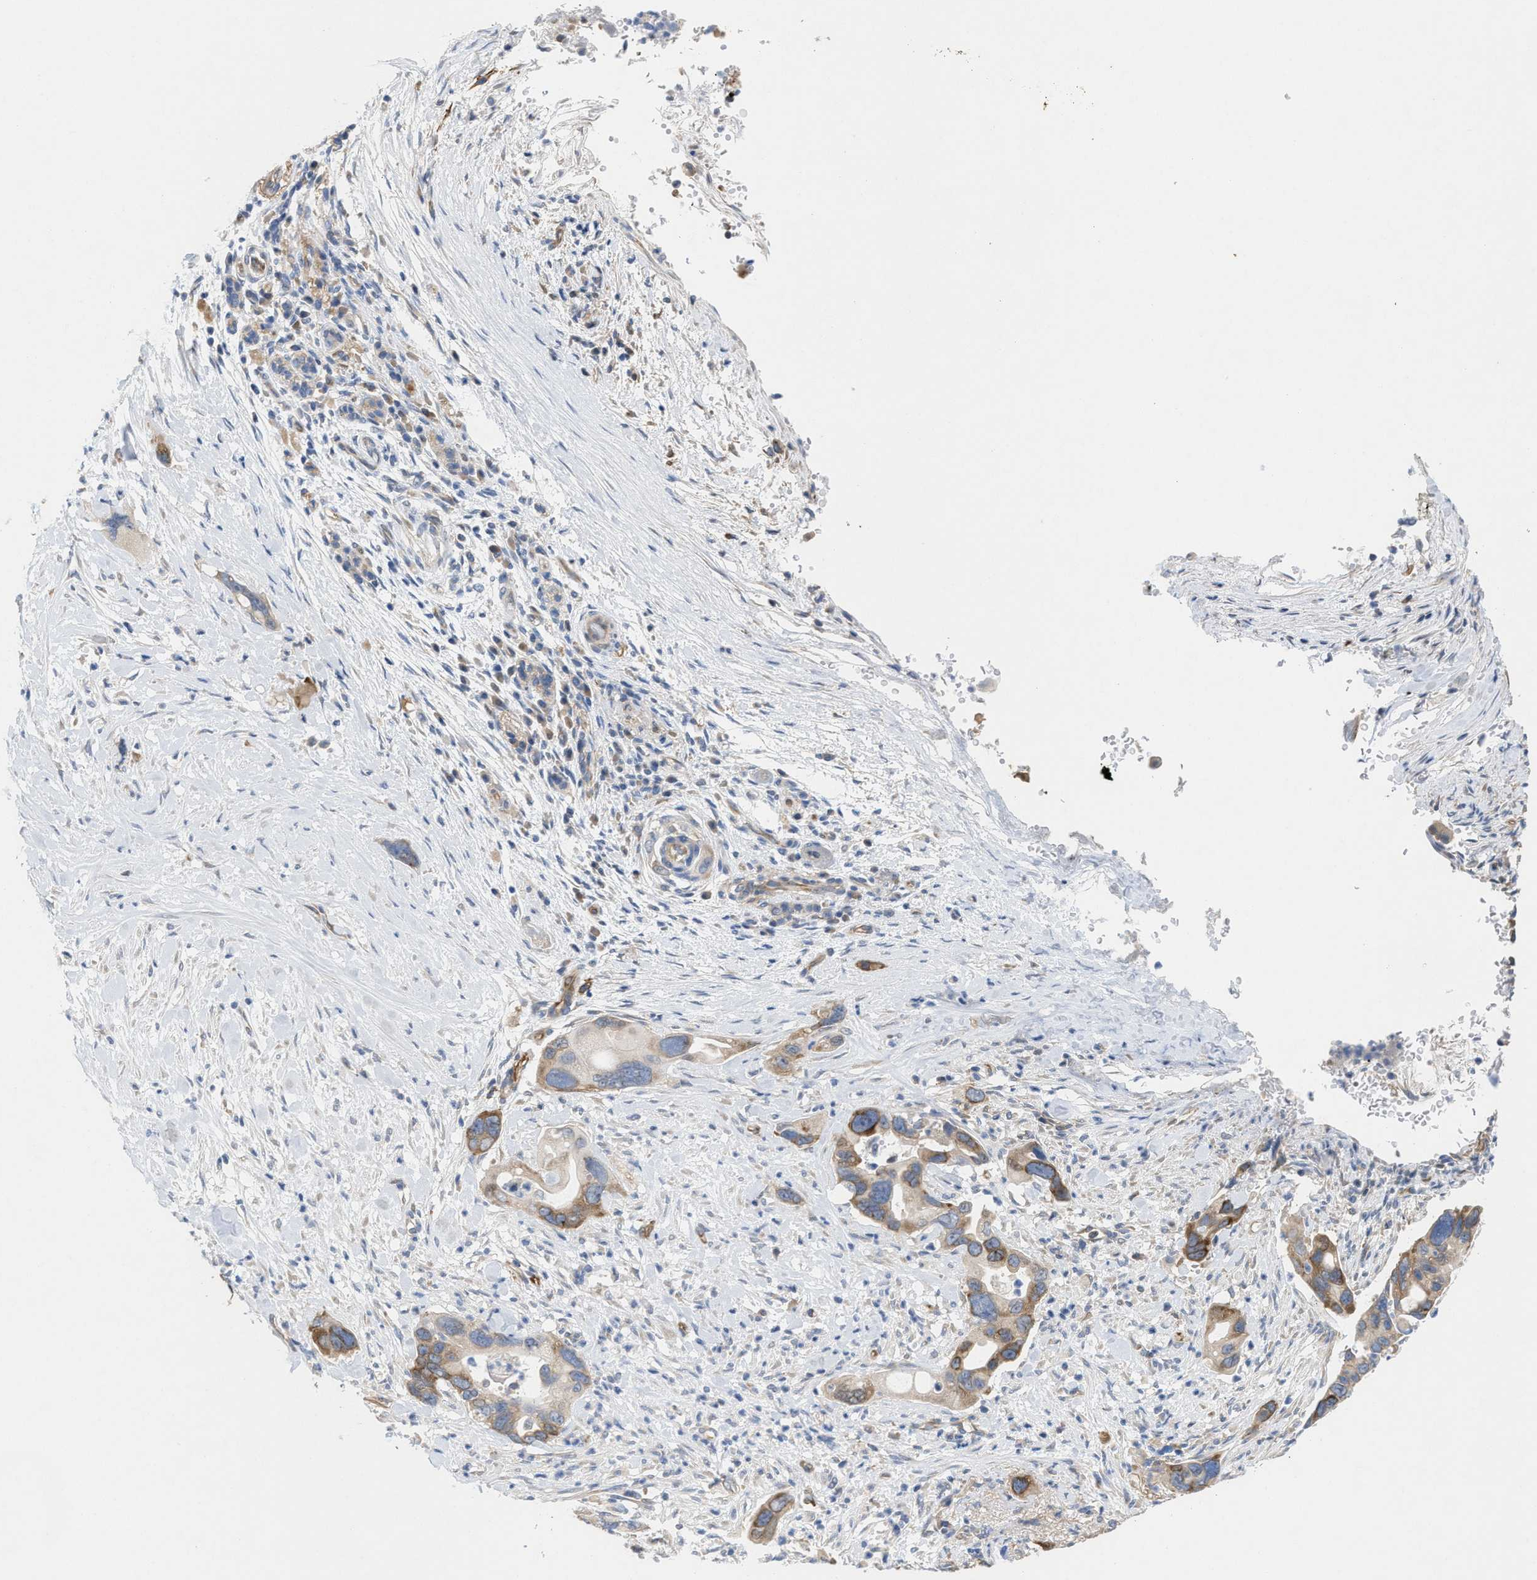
{"staining": {"intensity": "moderate", "quantity": "25%-75%", "location": "cytoplasmic/membranous,nuclear"}, "tissue": "pancreatic cancer", "cell_type": "Tumor cells", "image_type": "cancer", "snomed": [{"axis": "morphology", "description": "Adenocarcinoma, NOS"}, {"axis": "topography", "description": "Pancreas"}], "caption": "Human adenocarcinoma (pancreatic) stained for a protein (brown) demonstrates moderate cytoplasmic/membranous and nuclear positive staining in about 25%-75% of tumor cells.", "gene": "UBAP2", "patient": {"sex": "female", "age": 70}}